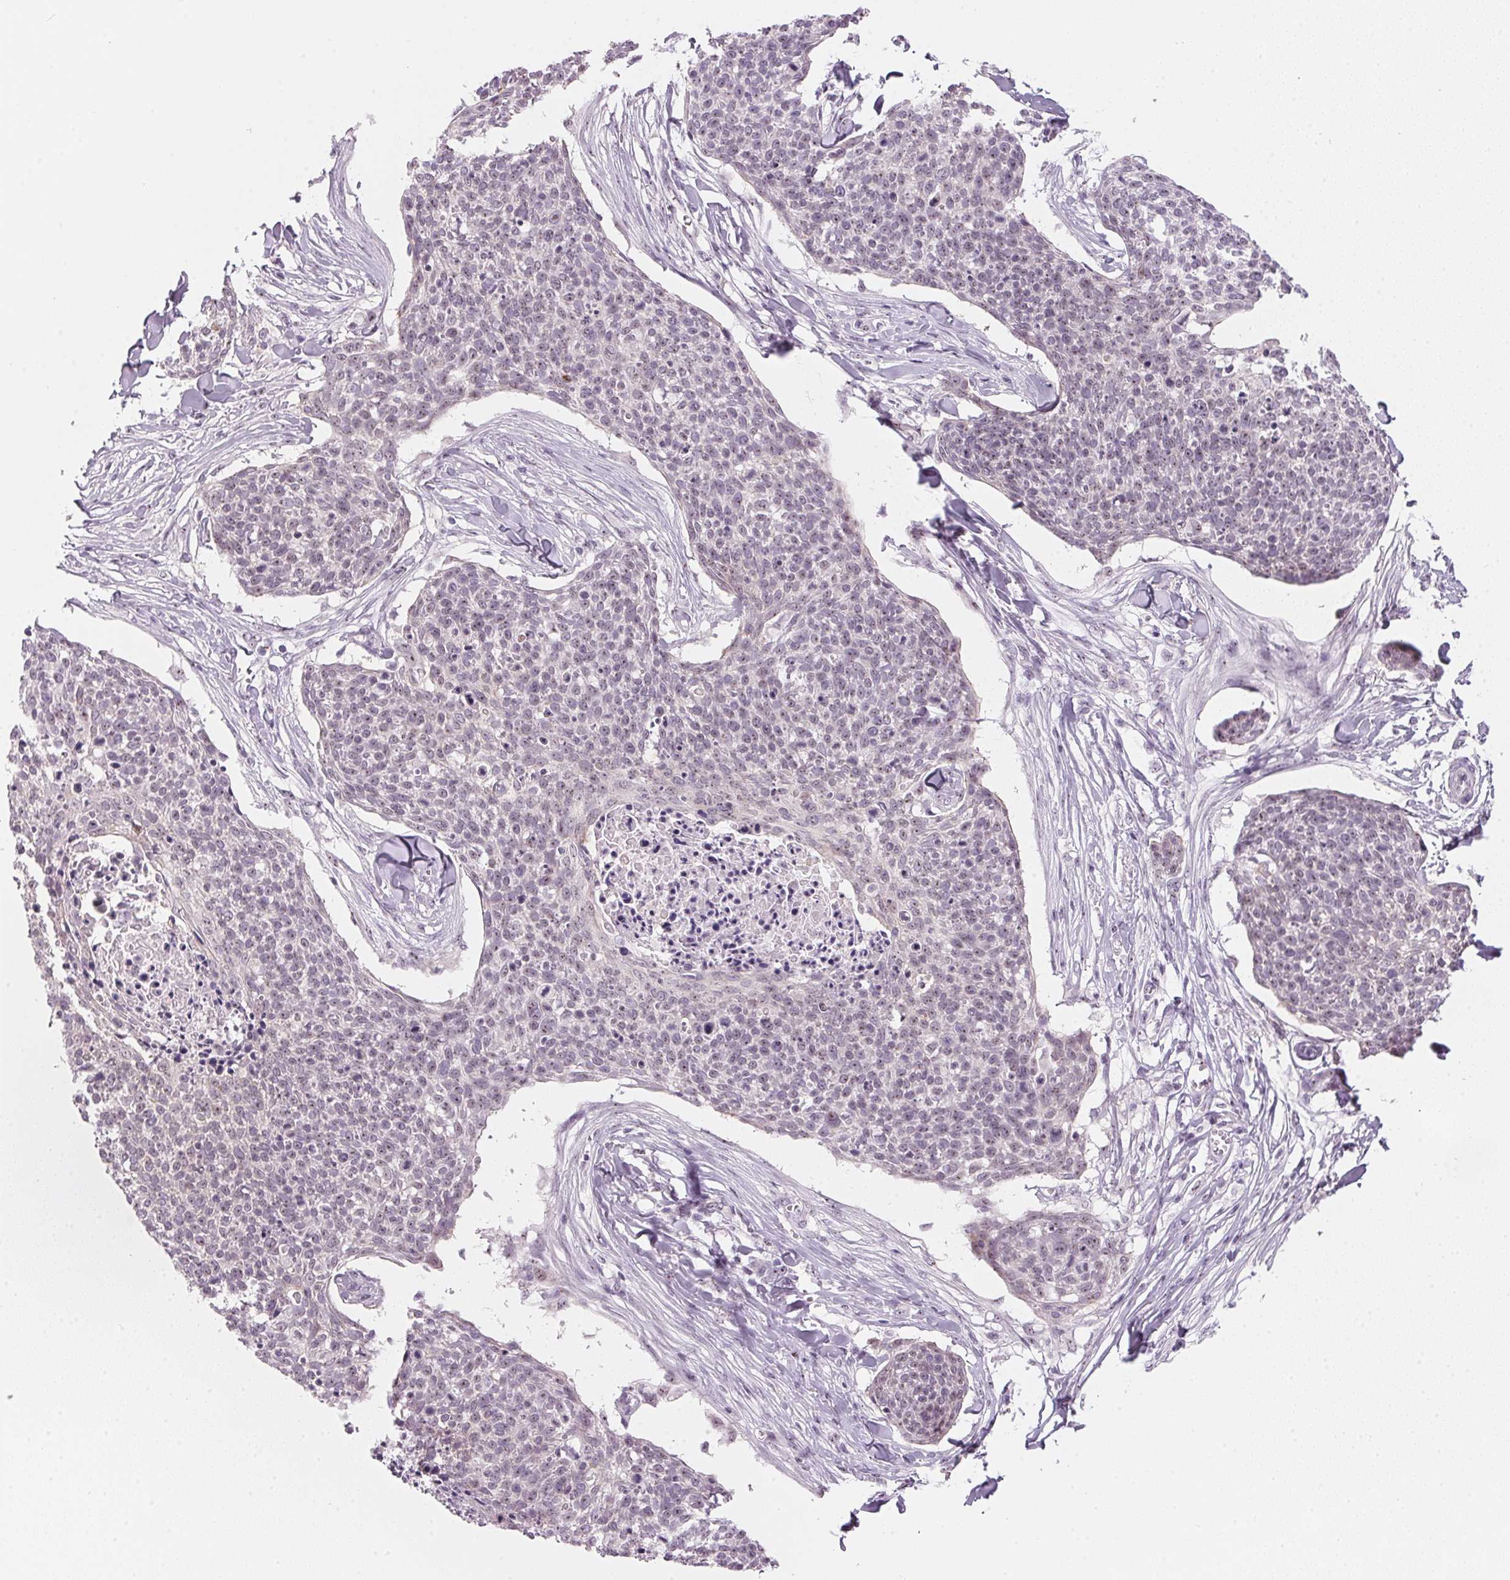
{"staining": {"intensity": "negative", "quantity": "none", "location": "none"}, "tissue": "skin cancer", "cell_type": "Tumor cells", "image_type": "cancer", "snomed": [{"axis": "morphology", "description": "Squamous cell carcinoma, NOS"}, {"axis": "topography", "description": "Skin"}, {"axis": "topography", "description": "Vulva"}], "caption": "Immunohistochemistry (IHC) photomicrograph of skin cancer stained for a protein (brown), which exhibits no staining in tumor cells.", "gene": "DNTTIP2", "patient": {"sex": "female", "age": 75}}